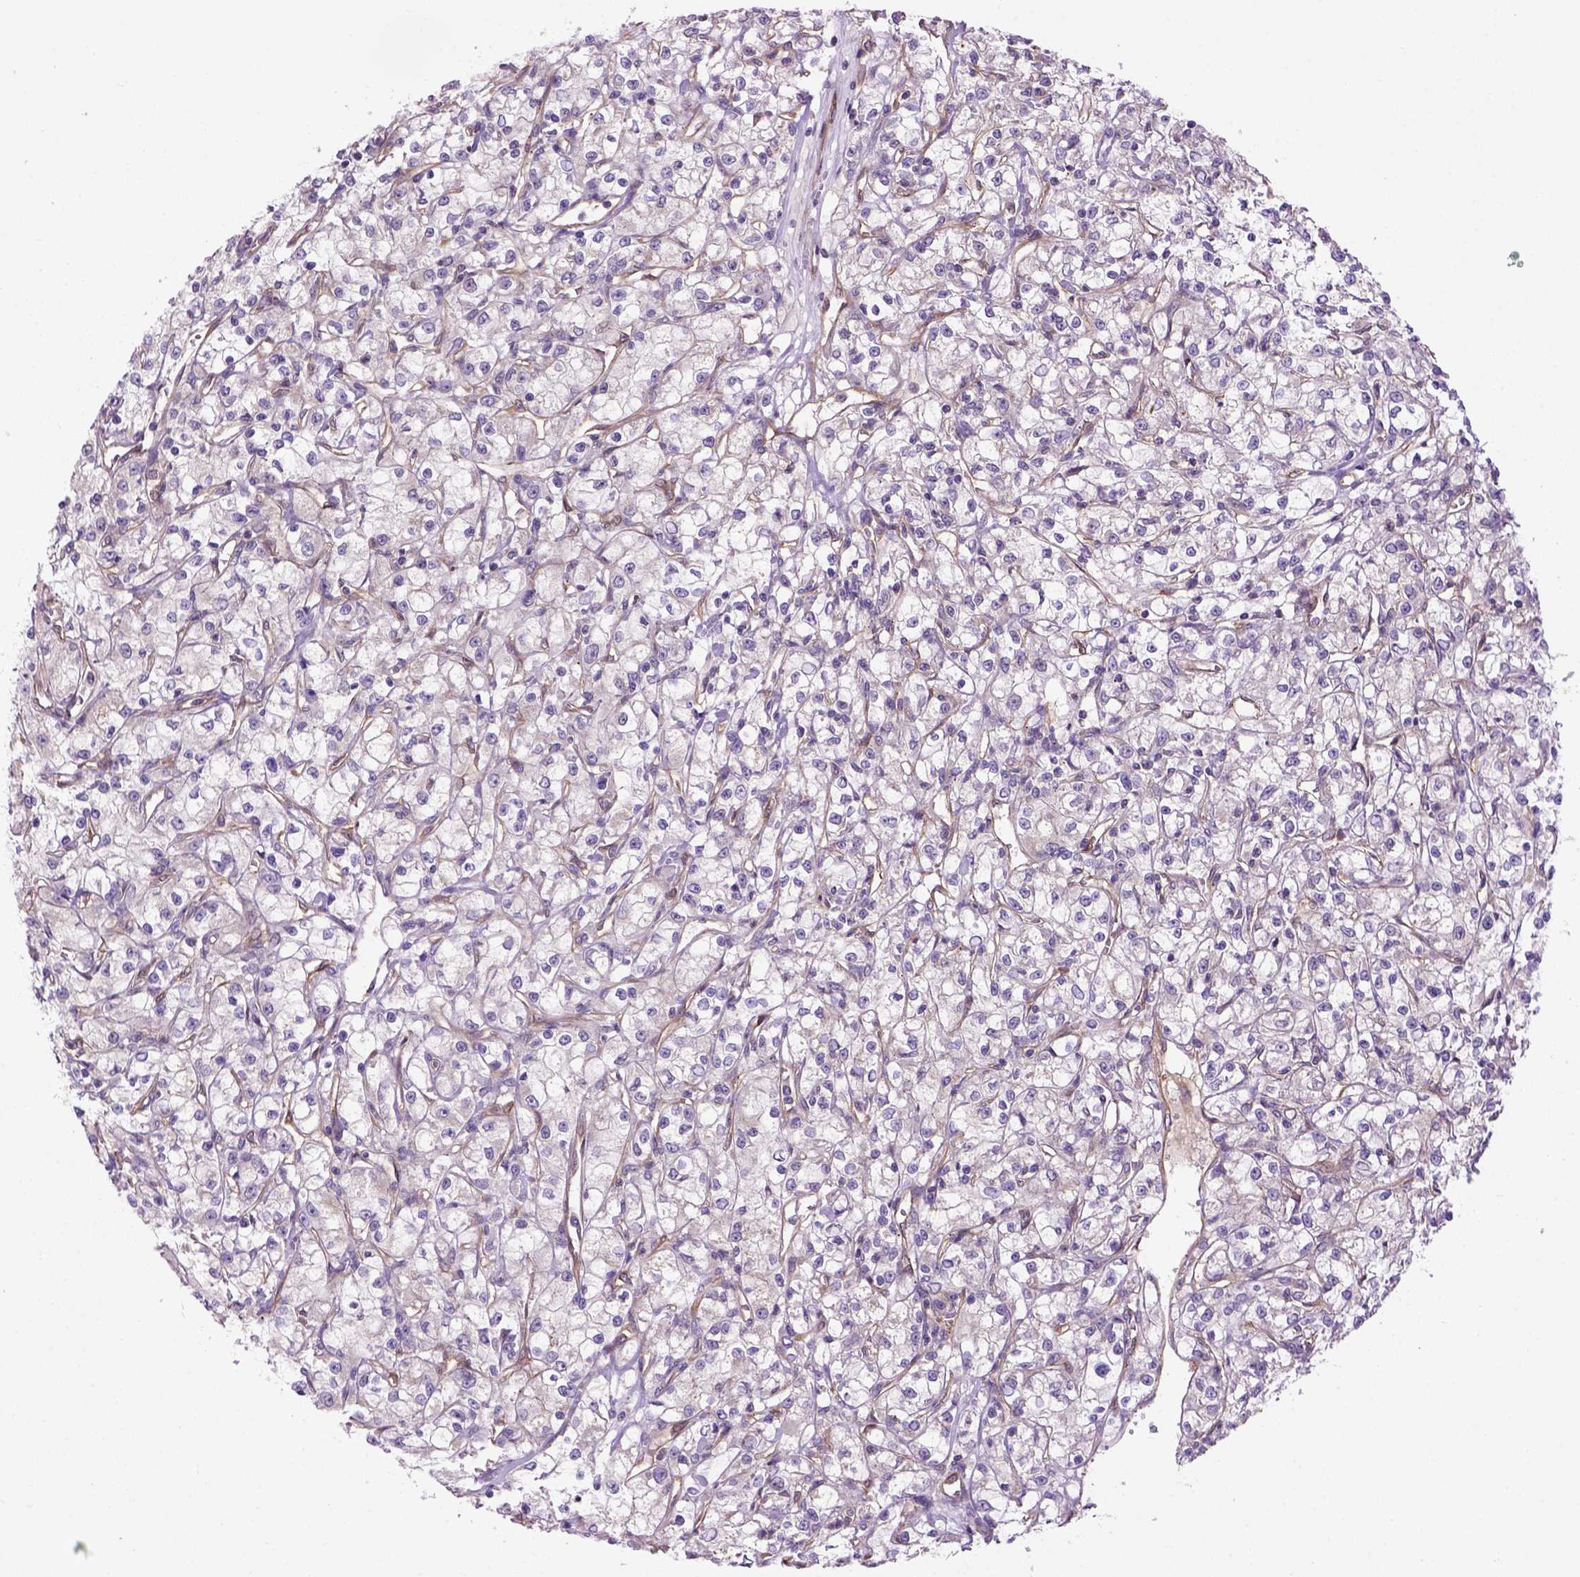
{"staining": {"intensity": "negative", "quantity": "none", "location": "none"}, "tissue": "renal cancer", "cell_type": "Tumor cells", "image_type": "cancer", "snomed": [{"axis": "morphology", "description": "Adenocarcinoma, NOS"}, {"axis": "topography", "description": "Kidney"}], "caption": "Immunohistochemistry of adenocarcinoma (renal) demonstrates no expression in tumor cells.", "gene": "CASKIN2", "patient": {"sex": "female", "age": 59}}